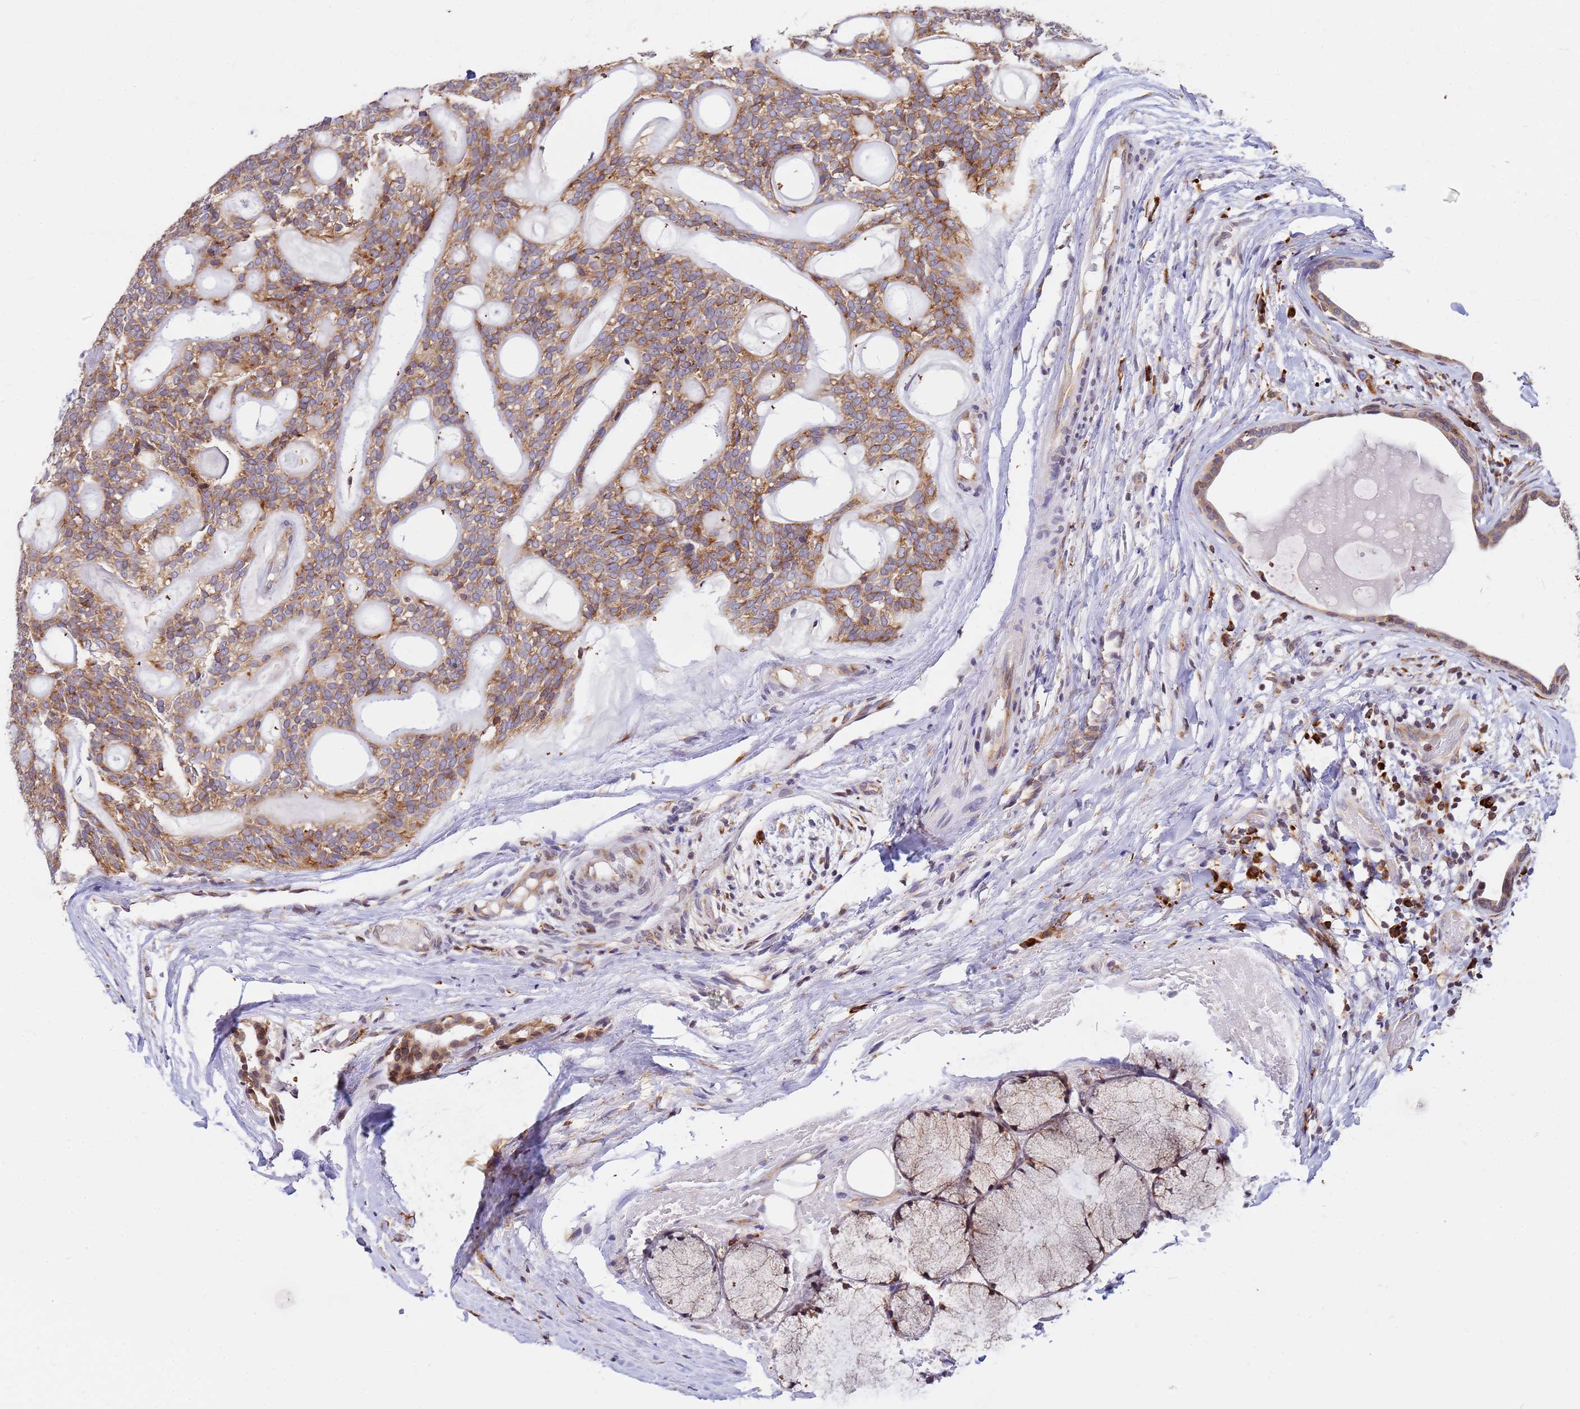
{"staining": {"intensity": "moderate", "quantity": ">75%", "location": "cytoplasmic/membranous"}, "tissue": "head and neck cancer", "cell_type": "Tumor cells", "image_type": "cancer", "snomed": [{"axis": "morphology", "description": "Adenocarcinoma, NOS"}, {"axis": "topography", "description": "Head-Neck"}], "caption": "IHC (DAB (3,3'-diaminobenzidine)) staining of head and neck adenocarcinoma reveals moderate cytoplasmic/membranous protein positivity in approximately >75% of tumor cells.", "gene": "SSR4", "patient": {"sex": "male", "age": 66}}